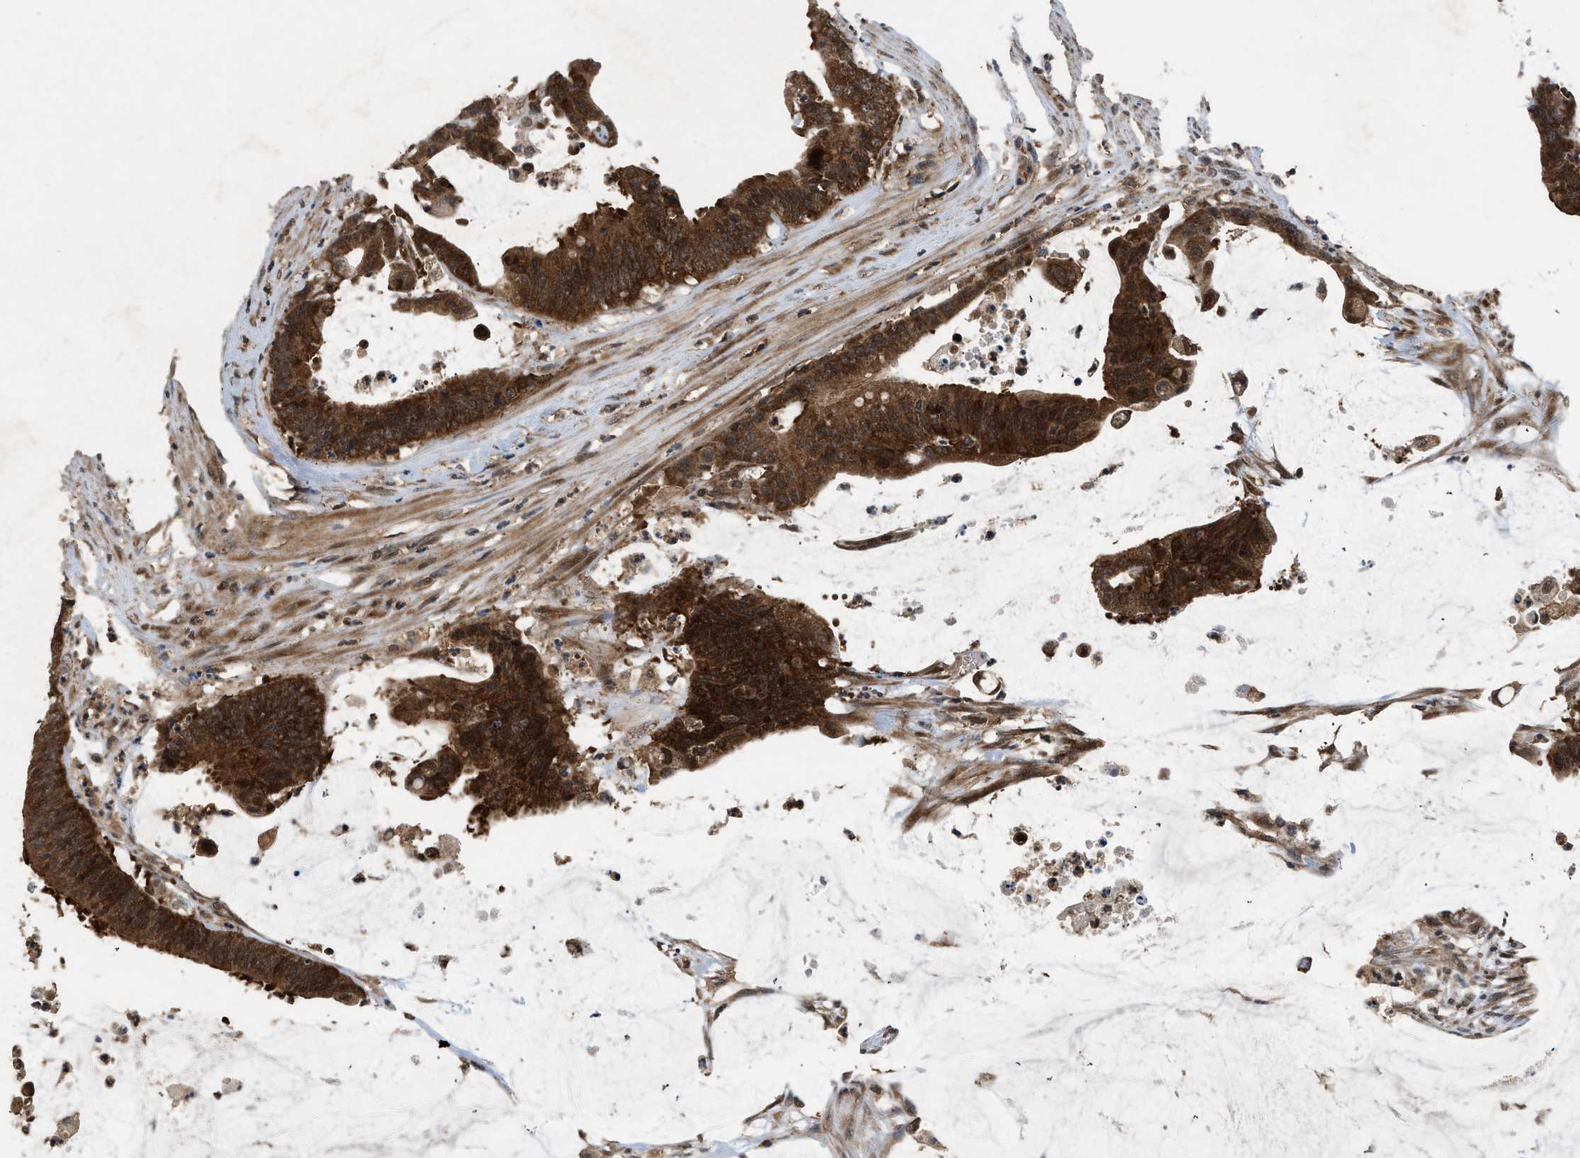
{"staining": {"intensity": "strong", "quantity": ">75%", "location": "cytoplasmic/membranous,nuclear"}, "tissue": "colorectal cancer", "cell_type": "Tumor cells", "image_type": "cancer", "snomed": [{"axis": "morphology", "description": "Adenocarcinoma, NOS"}, {"axis": "topography", "description": "Rectum"}], "caption": "A brown stain highlights strong cytoplasmic/membranous and nuclear positivity of a protein in human adenocarcinoma (colorectal) tumor cells.", "gene": "OXSR1", "patient": {"sex": "female", "age": 66}}